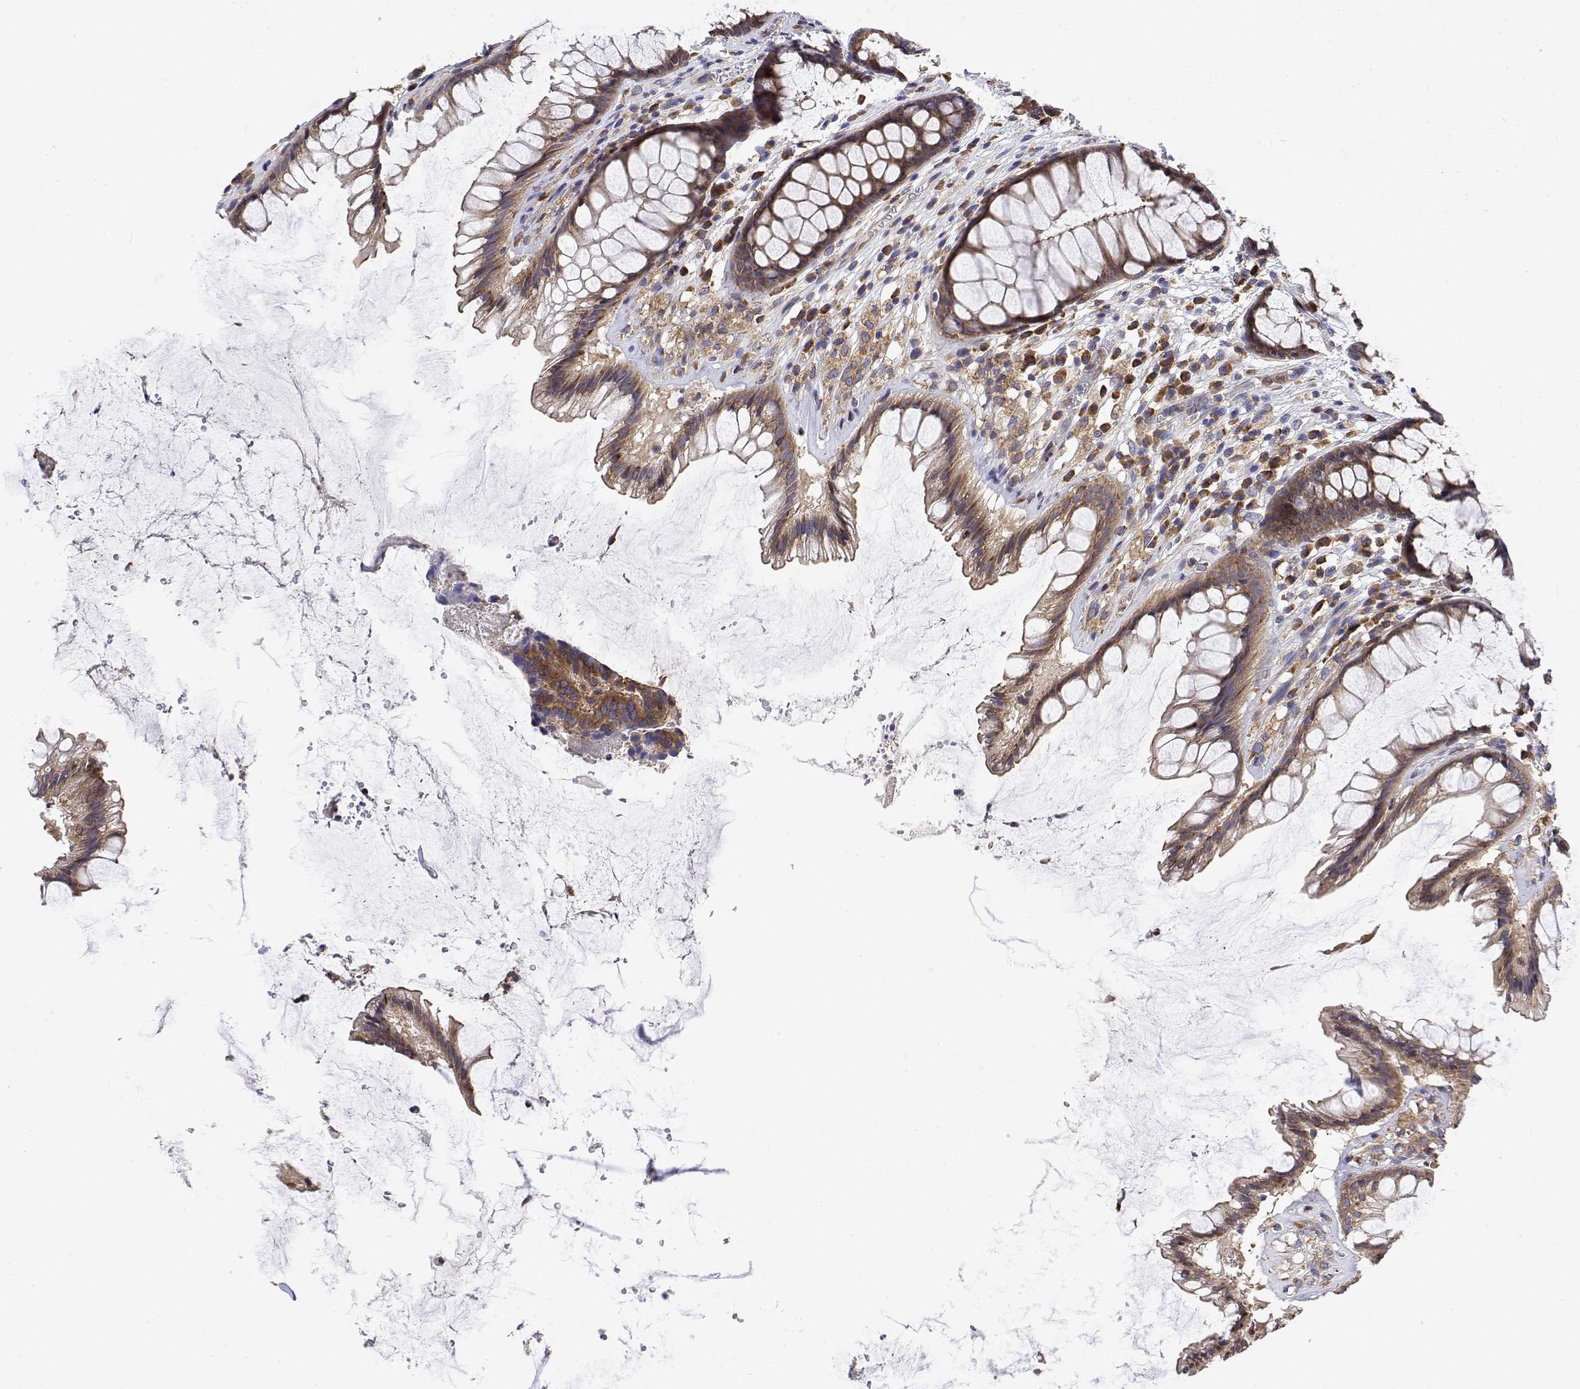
{"staining": {"intensity": "strong", "quantity": "25%-75%", "location": "cytoplasmic/membranous"}, "tissue": "rectum", "cell_type": "Glandular cells", "image_type": "normal", "snomed": [{"axis": "morphology", "description": "Normal tissue, NOS"}, {"axis": "topography", "description": "Rectum"}], "caption": "The image displays staining of benign rectum, revealing strong cytoplasmic/membranous protein positivity (brown color) within glandular cells.", "gene": "EEF1G", "patient": {"sex": "male", "age": 72}}